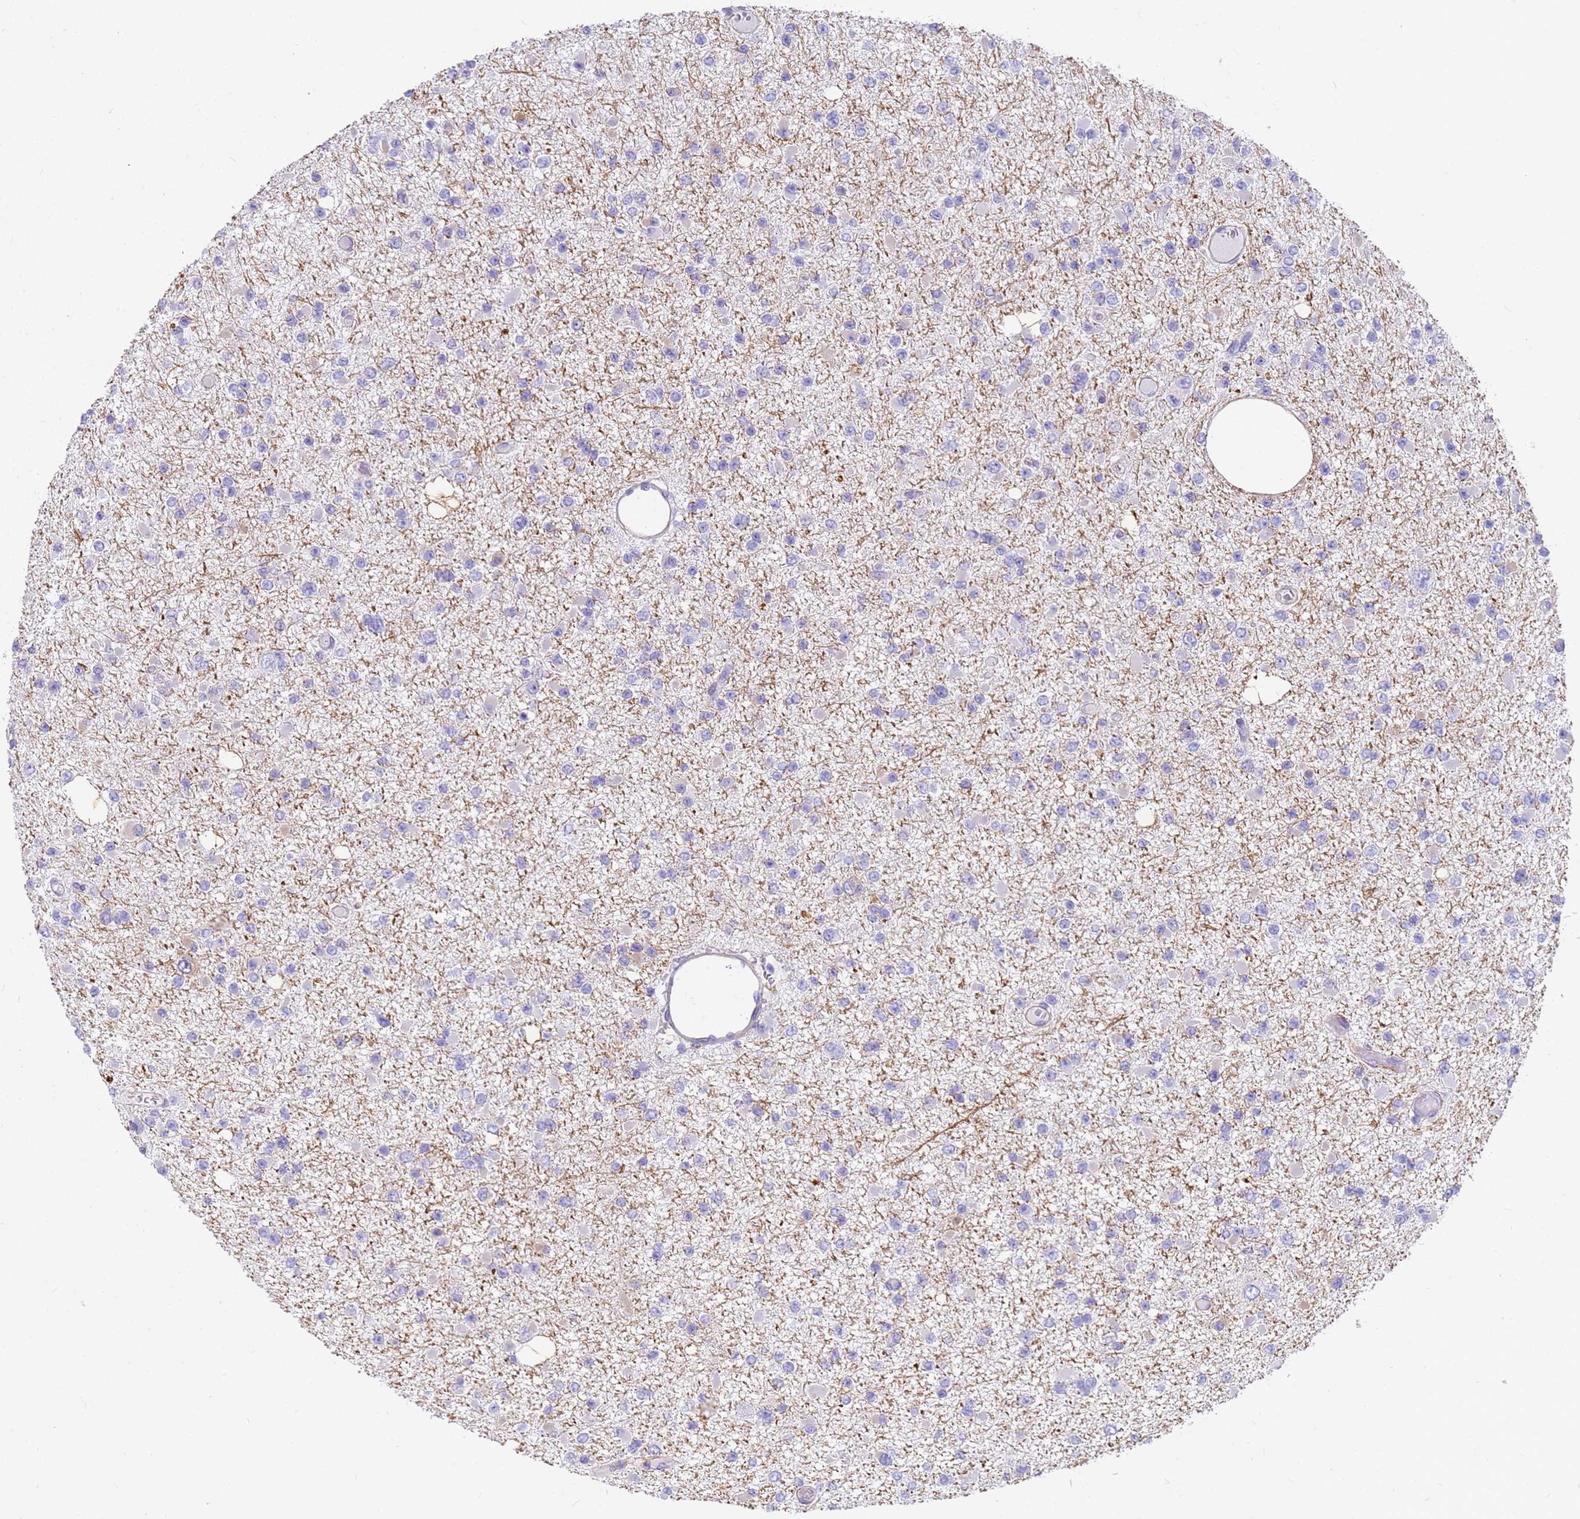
{"staining": {"intensity": "negative", "quantity": "none", "location": "none"}, "tissue": "glioma", "cell_type": "Tumor cells", "image_type": "cancer", "snomed": [{"axis": "morphology", "description": "Glioma, malignant, Low grade"}, {"axis": "topography", "description": "Brain"}], "caption": "Tumor cells are negative for protein expression in human glioma. (IHC, brightfield microscopy, high magnification).", "gene": "MVB12A", "patient": {"sex": "female", "age": 22}}